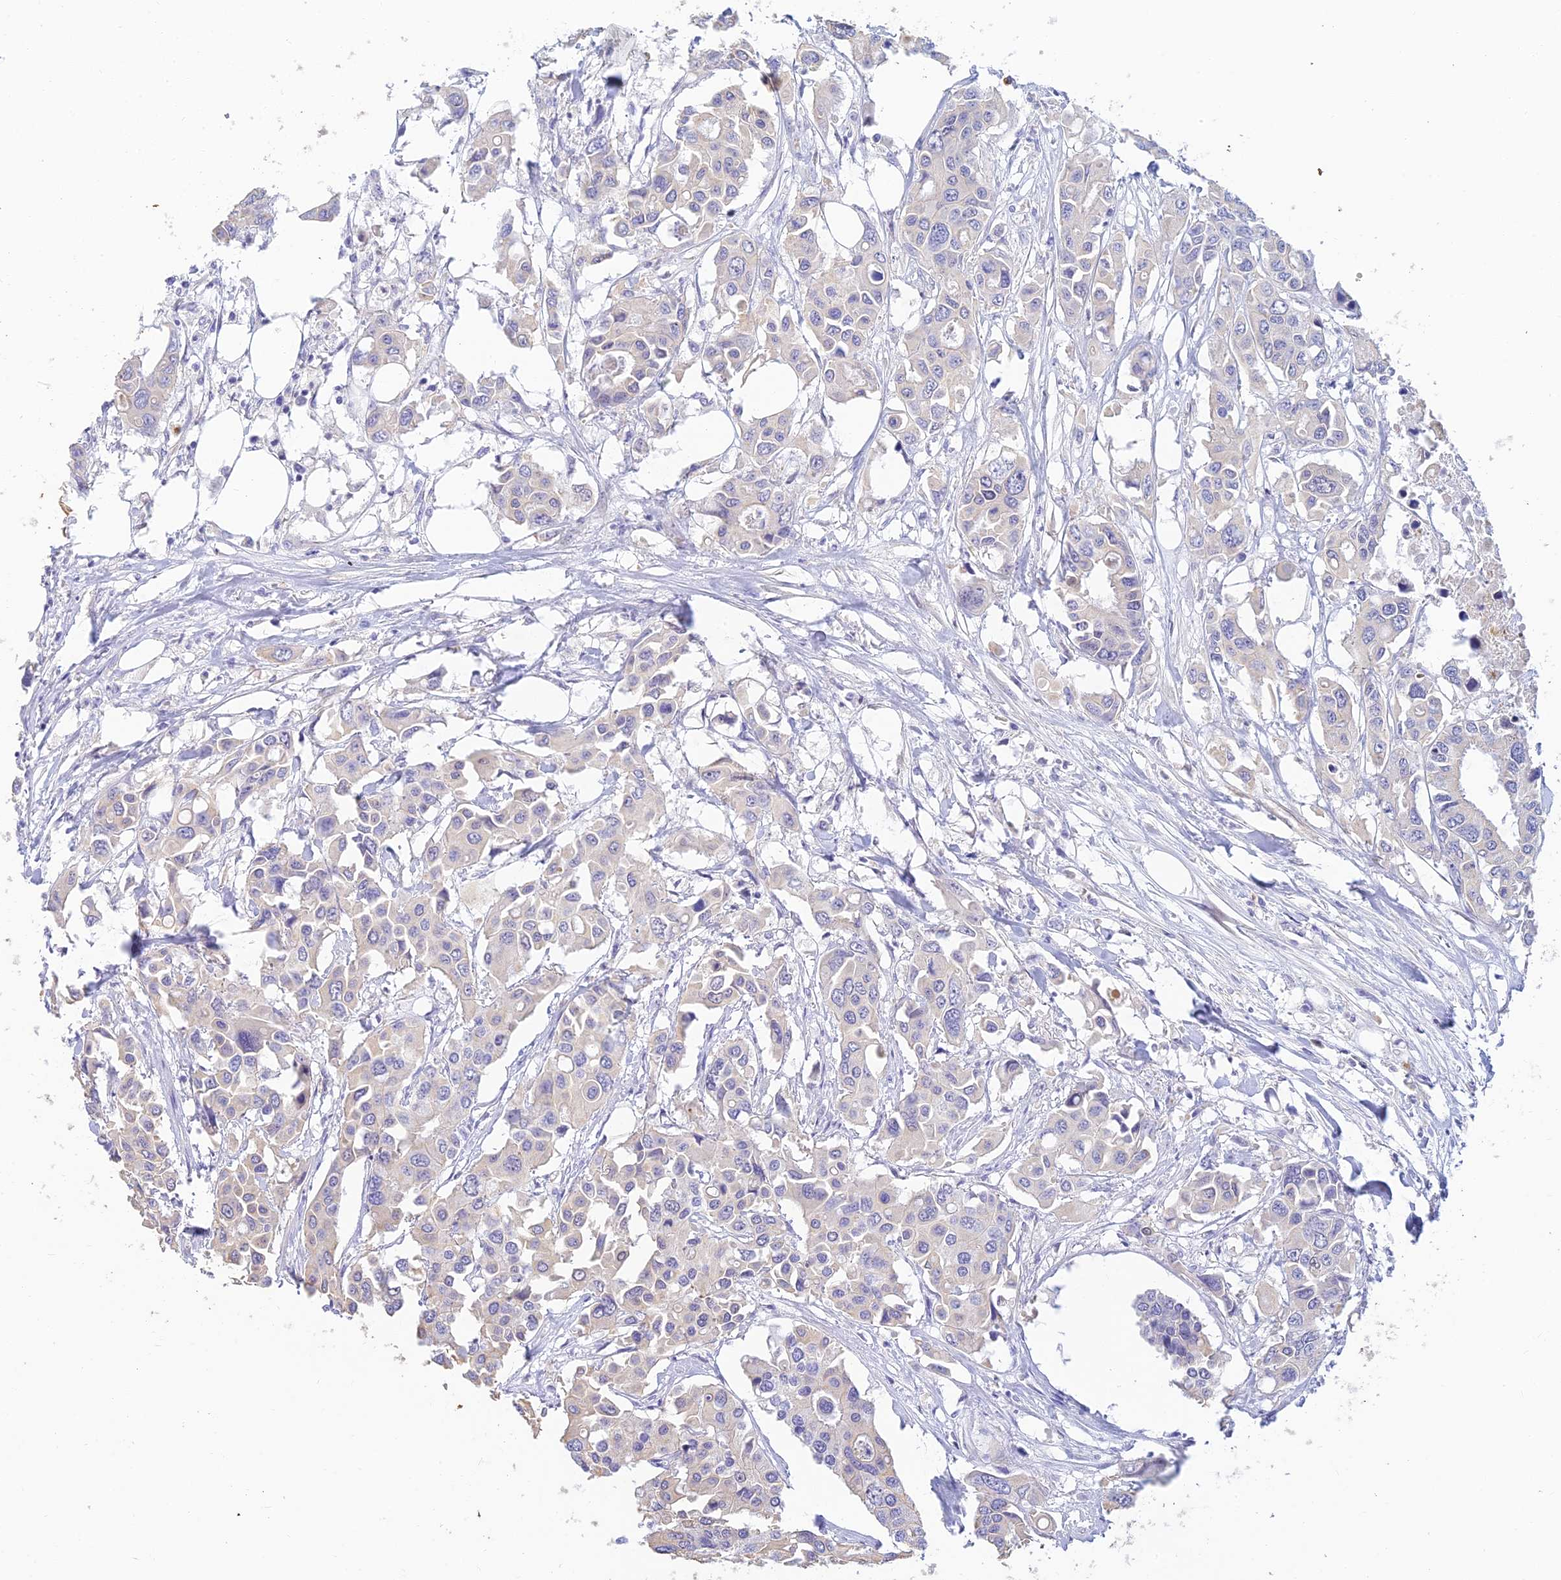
{"staining": {"intensity": "negative", "quantity": "none", "location": "none"}, "tissue": "colorectal cancer", "cell_type": "Tumor cells", "image_type": "cancer", "snomed": [{"axis": "morphology", "description": "Adenocarcinoma, NOS"}, {"axis": "topography", "description": "Colon"}], "caption": "This is an IHC micrograph of human adenocarcinoma (colorectal). There is no positivity in tumor cells.", "gene": "INTS13", "patient": {"sex": "male", "age": 77}}